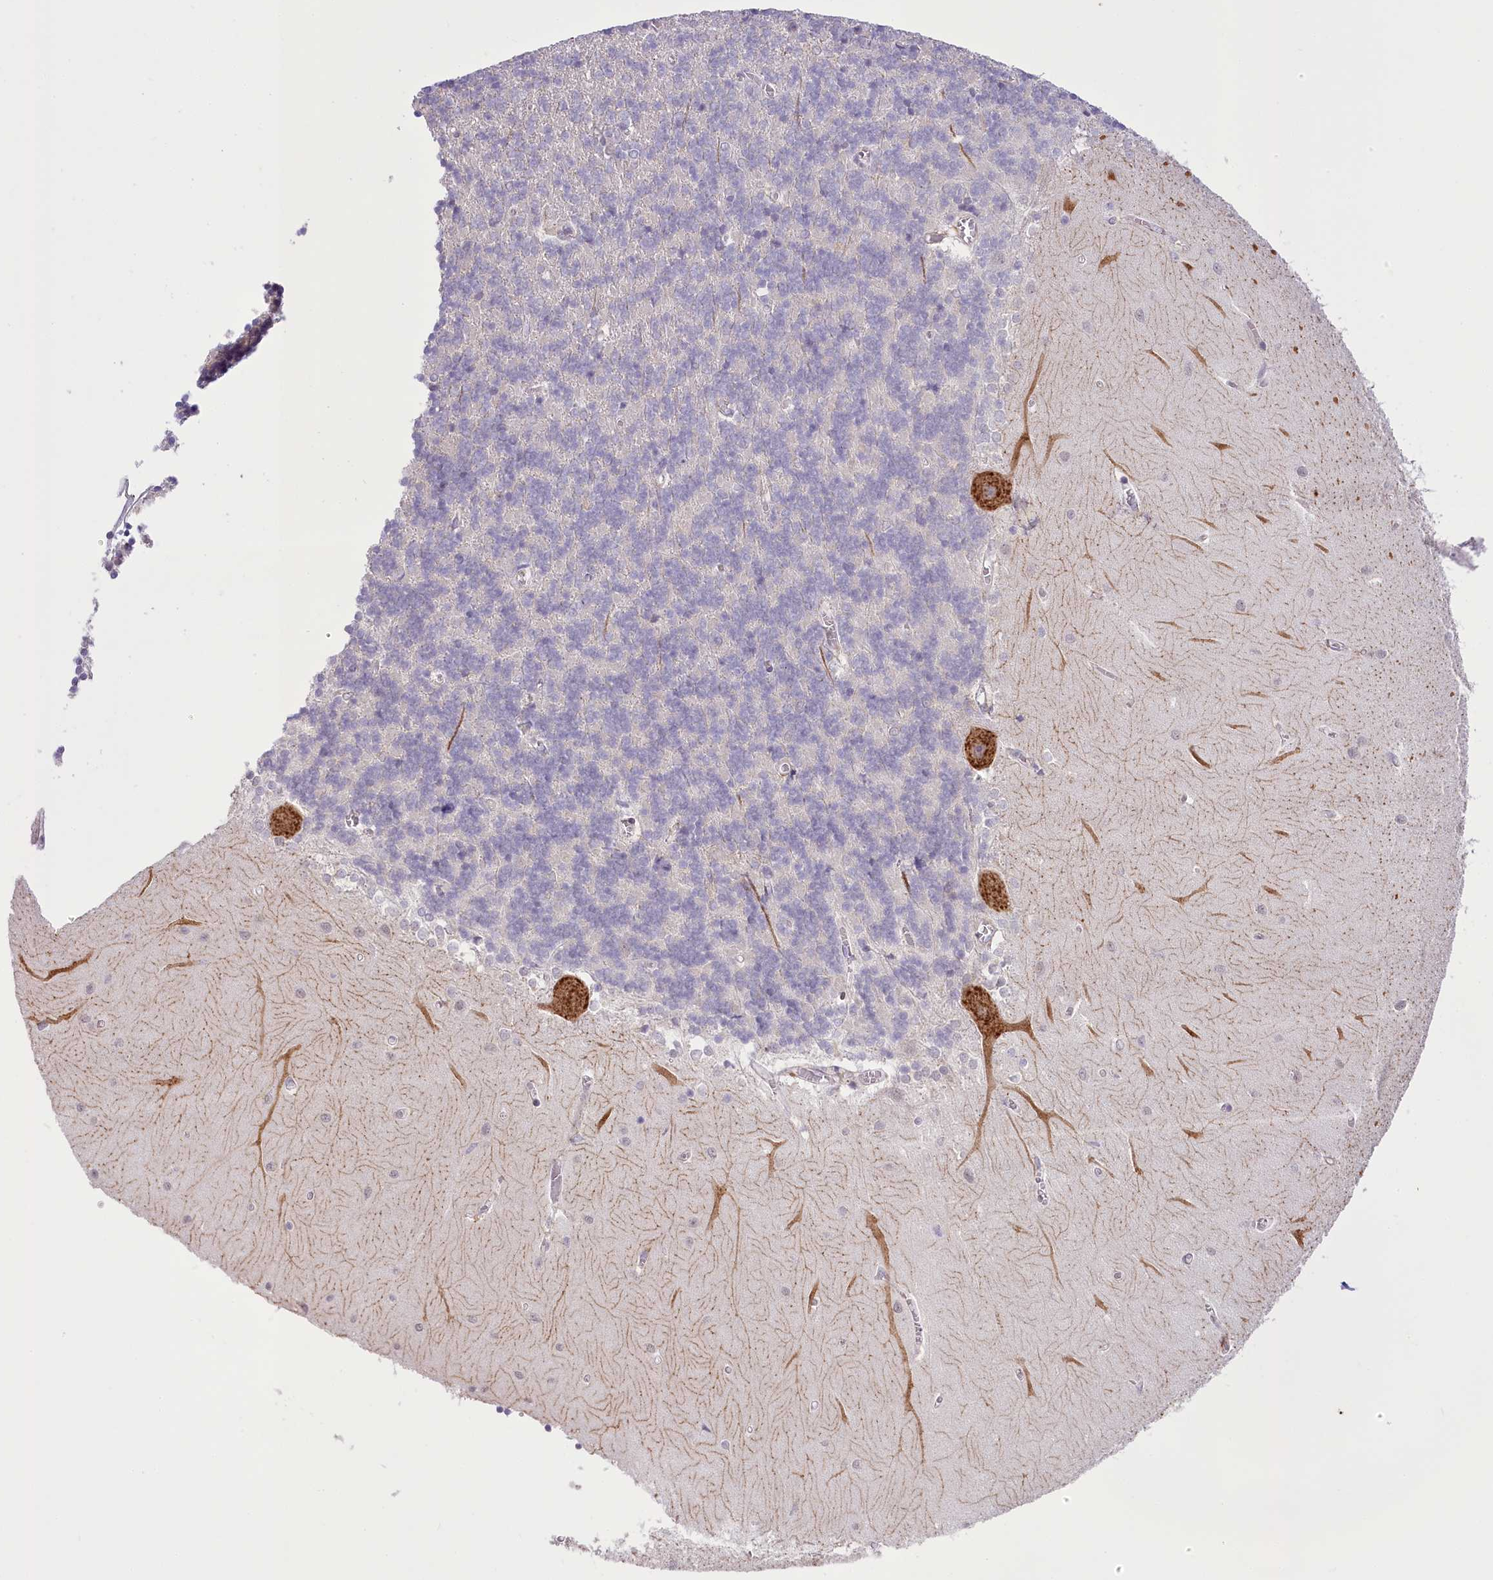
{"staining": {"intensity": "negative", "quantity": "none", "location": "none"}, "tissue": "cerebellum", "cell_type": "Cells in granular layer", "image_type": "normal", "snomed": [{"axis": "morphology", "description": "Normal tissue, NOS"}, {"axis": "topography", "description": "Cerebellum"}], "caption": "Immunohistochemistry (IHC) of unremarkable cerebellum displays no expression in cells in granular layer. (DAB IHC, high magnification).", "gene": "NCKAP5", "patient": {"sex": "male", "age": 37}}